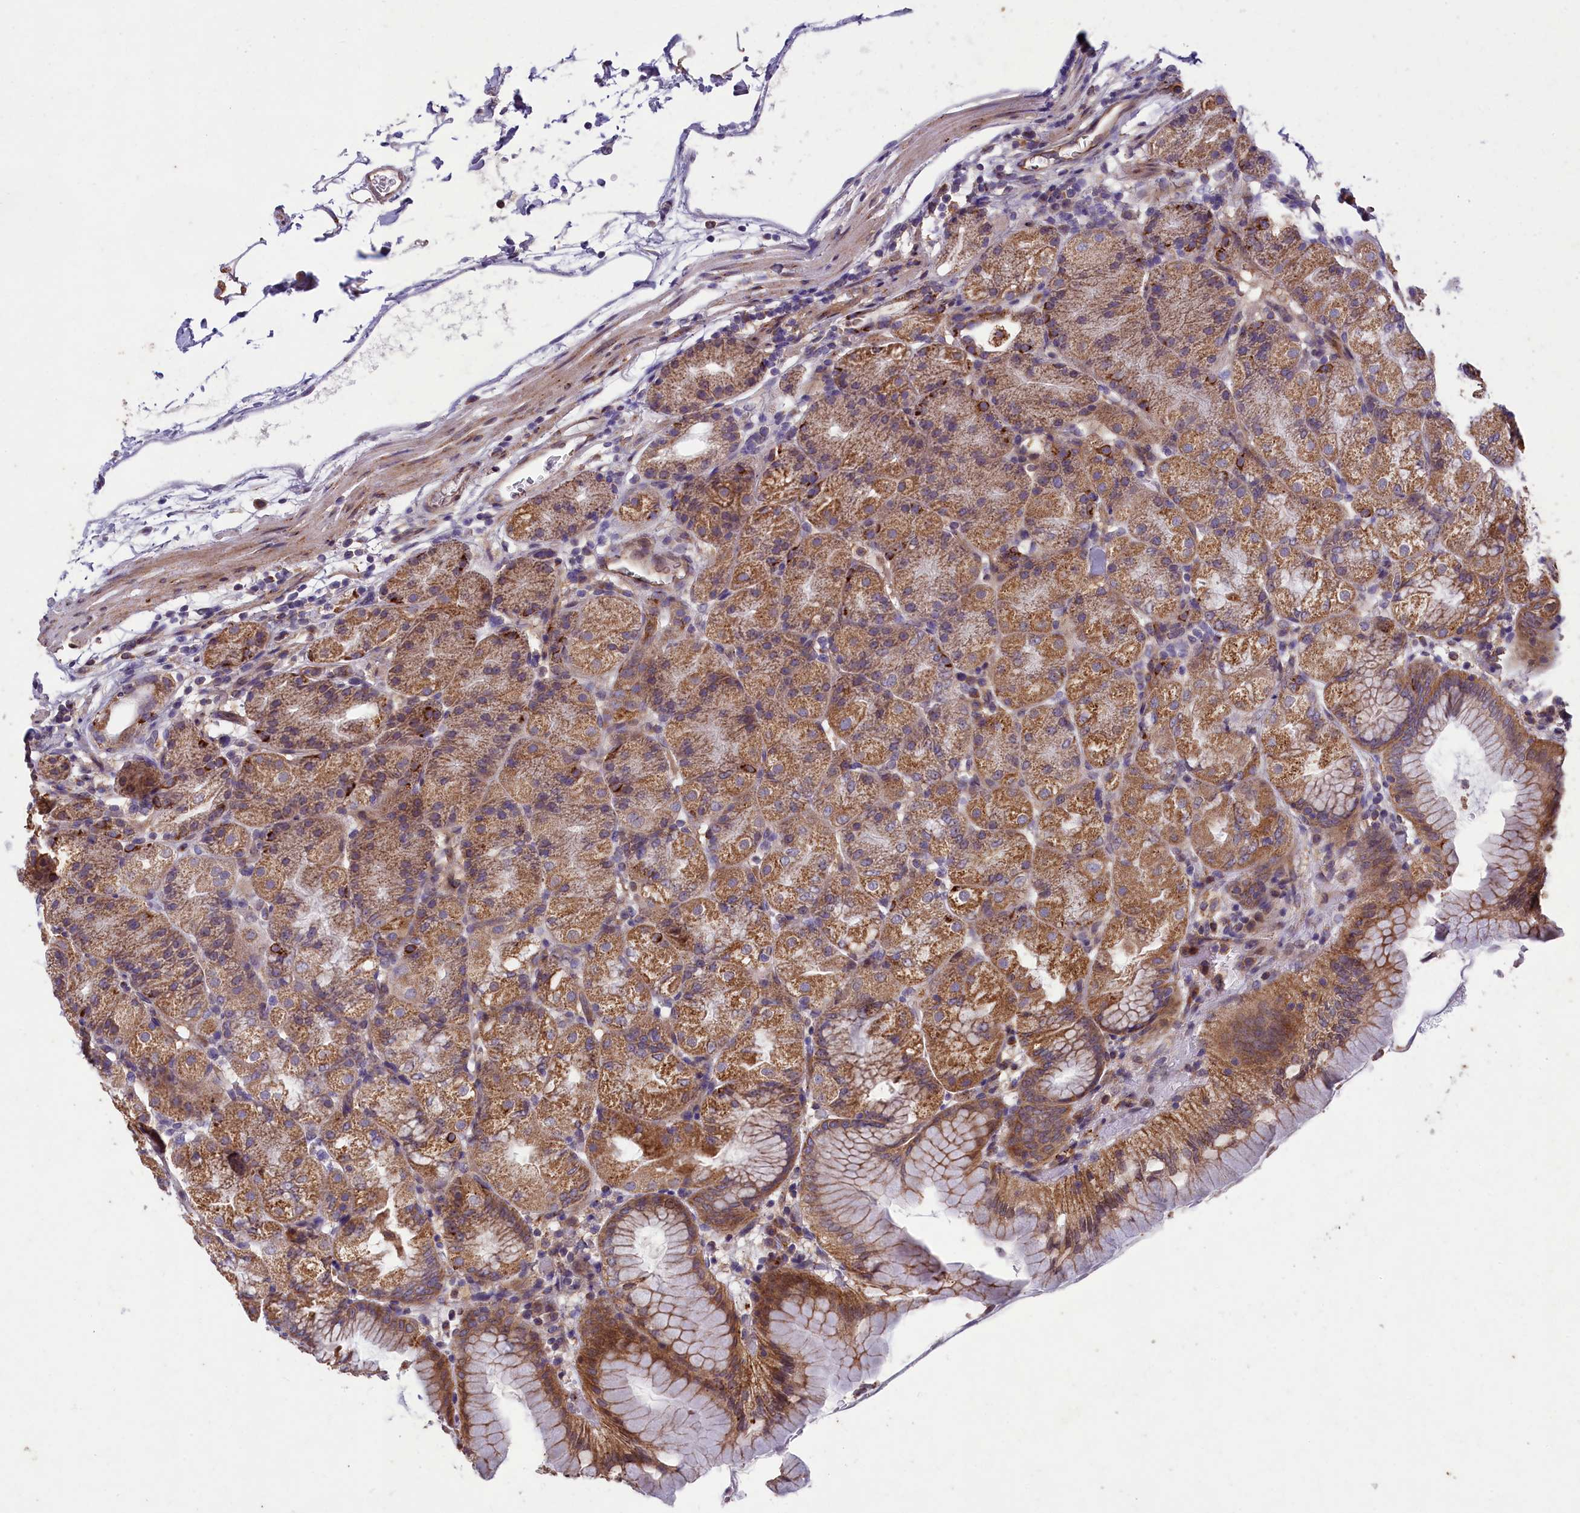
{"staining": {"intensity": "strong", "quantity": ">75%", "location": "cytoplasmic/membranous"}, "tissue": "stomach", "cell_type": "Glandular cells", "image_type": "normal", "snomed": [{"axis": "morphology", "description": "Normal tissue, NOS"}, {"axis": "topography", "description": "Stomach, upper"}, {"axis": "topography", "description": "Stomach, lower"}], "caption": "Brown immunohistochemical staining in benign human stomach displays strong cytoplasmic/membranous staining in about >75% of glandular cells. (DAB (3,3'-diaminobenzidine) IHC, brown staining for protein, blue staining for nuclei).", "gene": "ACAD8", "patient": {"sex": "male", "age": 62}}